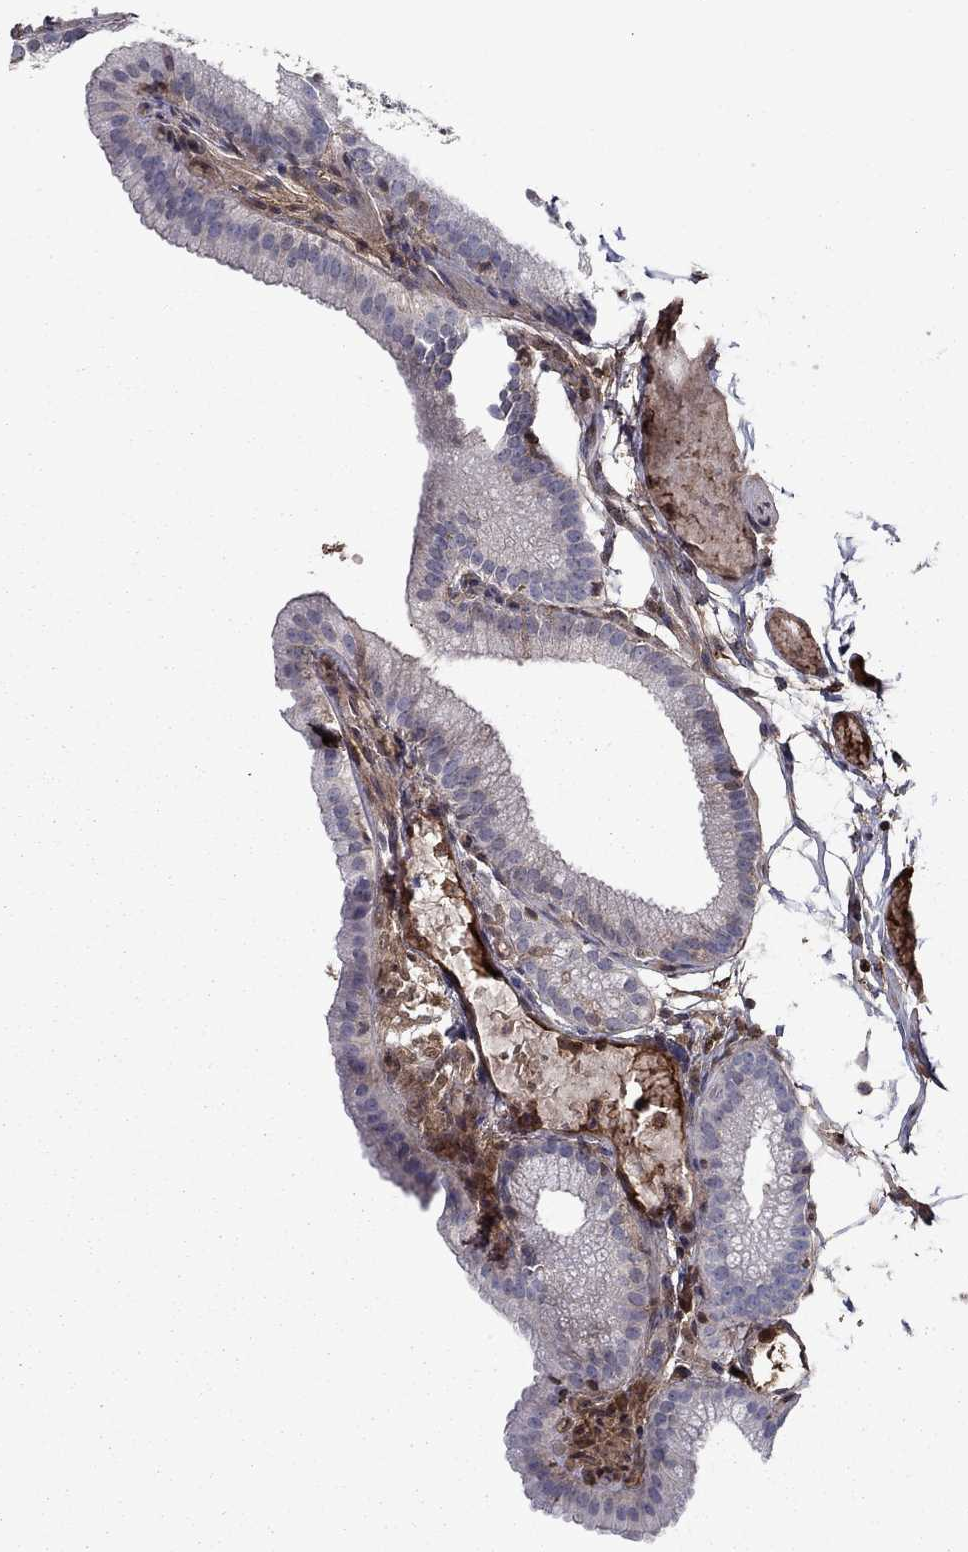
{"staining": {"intensity": "moderate", "quantity": "25%-75%", "location": "cytoplasmic/membranous"}, "tissue": "gallbladder", "cell_type": "Glandular cells", "image_type": "normal", "snomed": [{"axis": "morphology", "description": "Normal tissue, NOS"}, {"axis": "topography", "description": "Gallbladder"}], "caption": "Moderate cytoplasmic/membranous protein staining is identified in approximately 25%-75% of glandular cells in gallbladder. (DAB (3,3'-diaminobenzidine) IHC, brown staining for protein, blue staining for nuclei).", "gene": "HPX", "patient": {"sex": "female", "age": 45}}